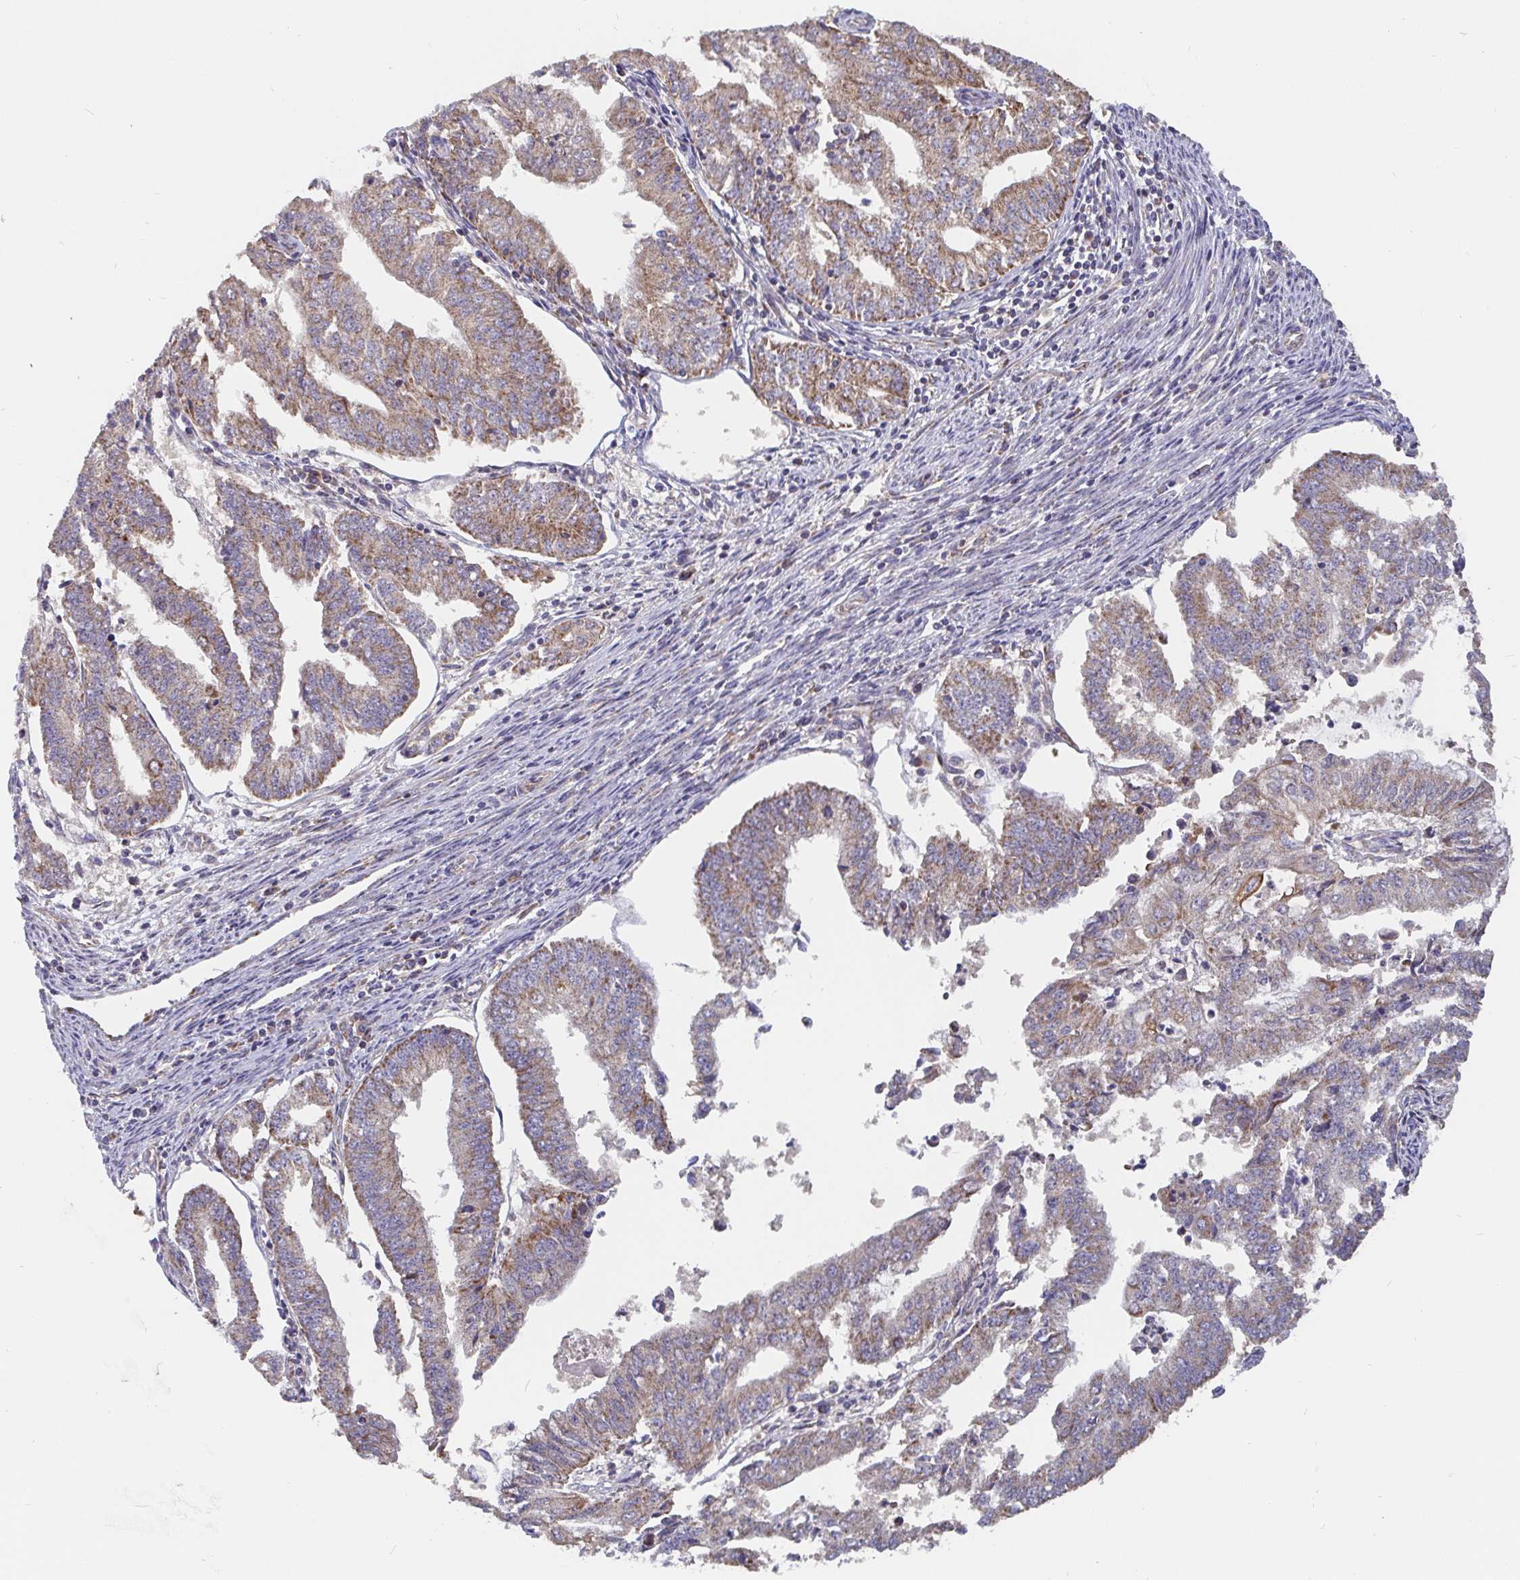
{"staining": {"intensity": "weak", "quantity": ">75%", "location": "cytoplasmic/membranous"}, "tissue": "endometrial cancer", "cell_type": "Tumor cells", "image_type": "cancer", "snomed": [{"axis": "morphology", "description": "Adenocarcinoma, NOS"}, {"axis": "topography", "description": "Endometrium"}], "caption": "Human endometrial adenocarcinoma stained with a brown dye demonstrates weak cytoplasmic/membranous positive staining in approximately >75% of tumor cells.", "gene": "PDF", "patient": {"sex": "female", "age": 61}}